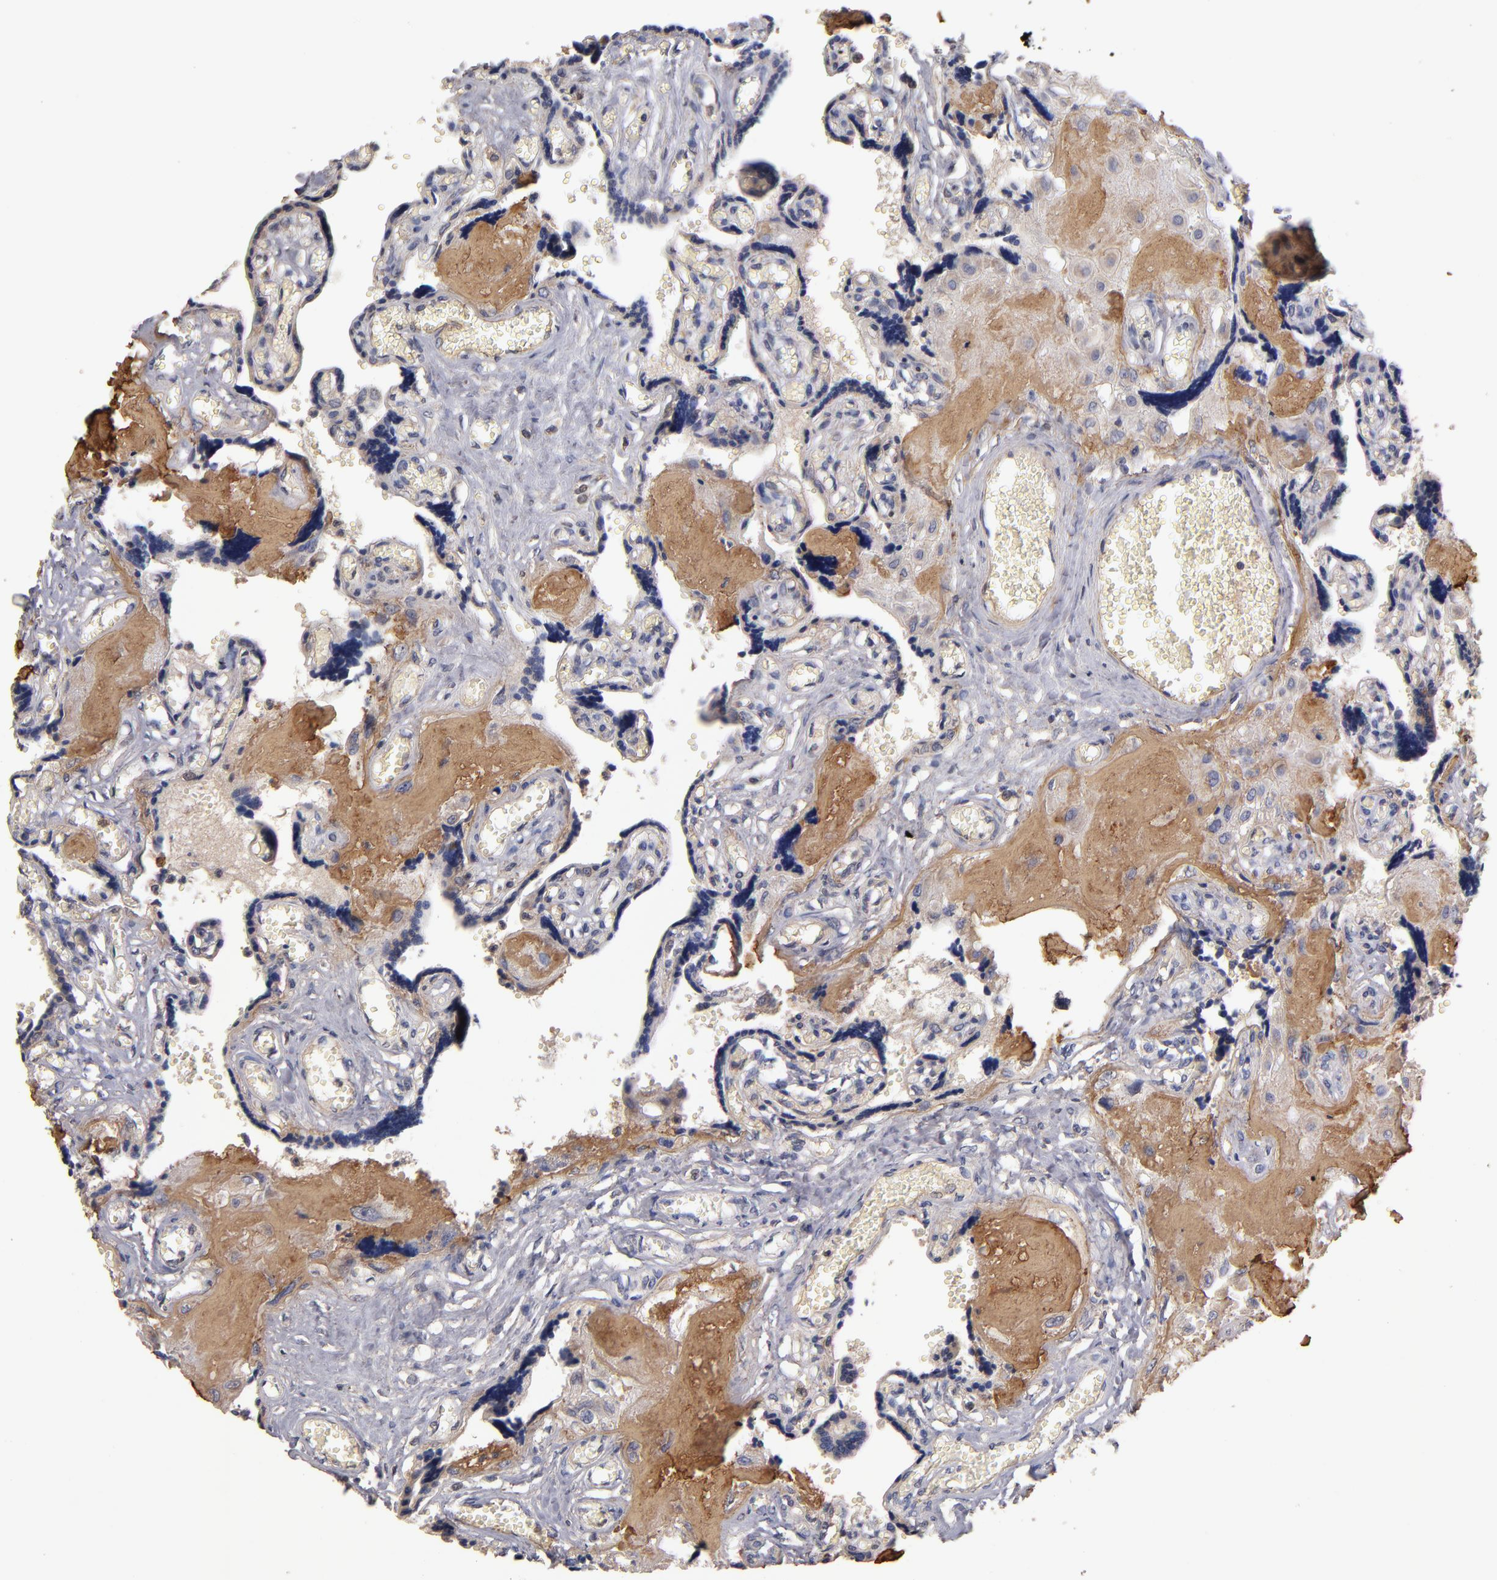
{"staining": {"intensity": "weak", "quantity": ">75%", "location": "cytoplasmic/membranous"}, "tissue": "placenta", "cell_type": "Decidual cells", "image_type": "normal", "snomed": [{"axis": "morphology", "description": "Normal tissue, NOS"}, {"axis": "morphology", "description": "Degeneration, NOS"}, {"axis": "topography", "description": "Placenta"}], "caption": "Immunohistochemistry of normal human placenta shows low levels of weak cytoplasmic/membranous expression in approximately >75% of decidual cells. (brown staining indicates protein expression, while blue staining denotes nuclei).", "gene": "DACT1", "patient": {"sex": "female", "age": 35}}